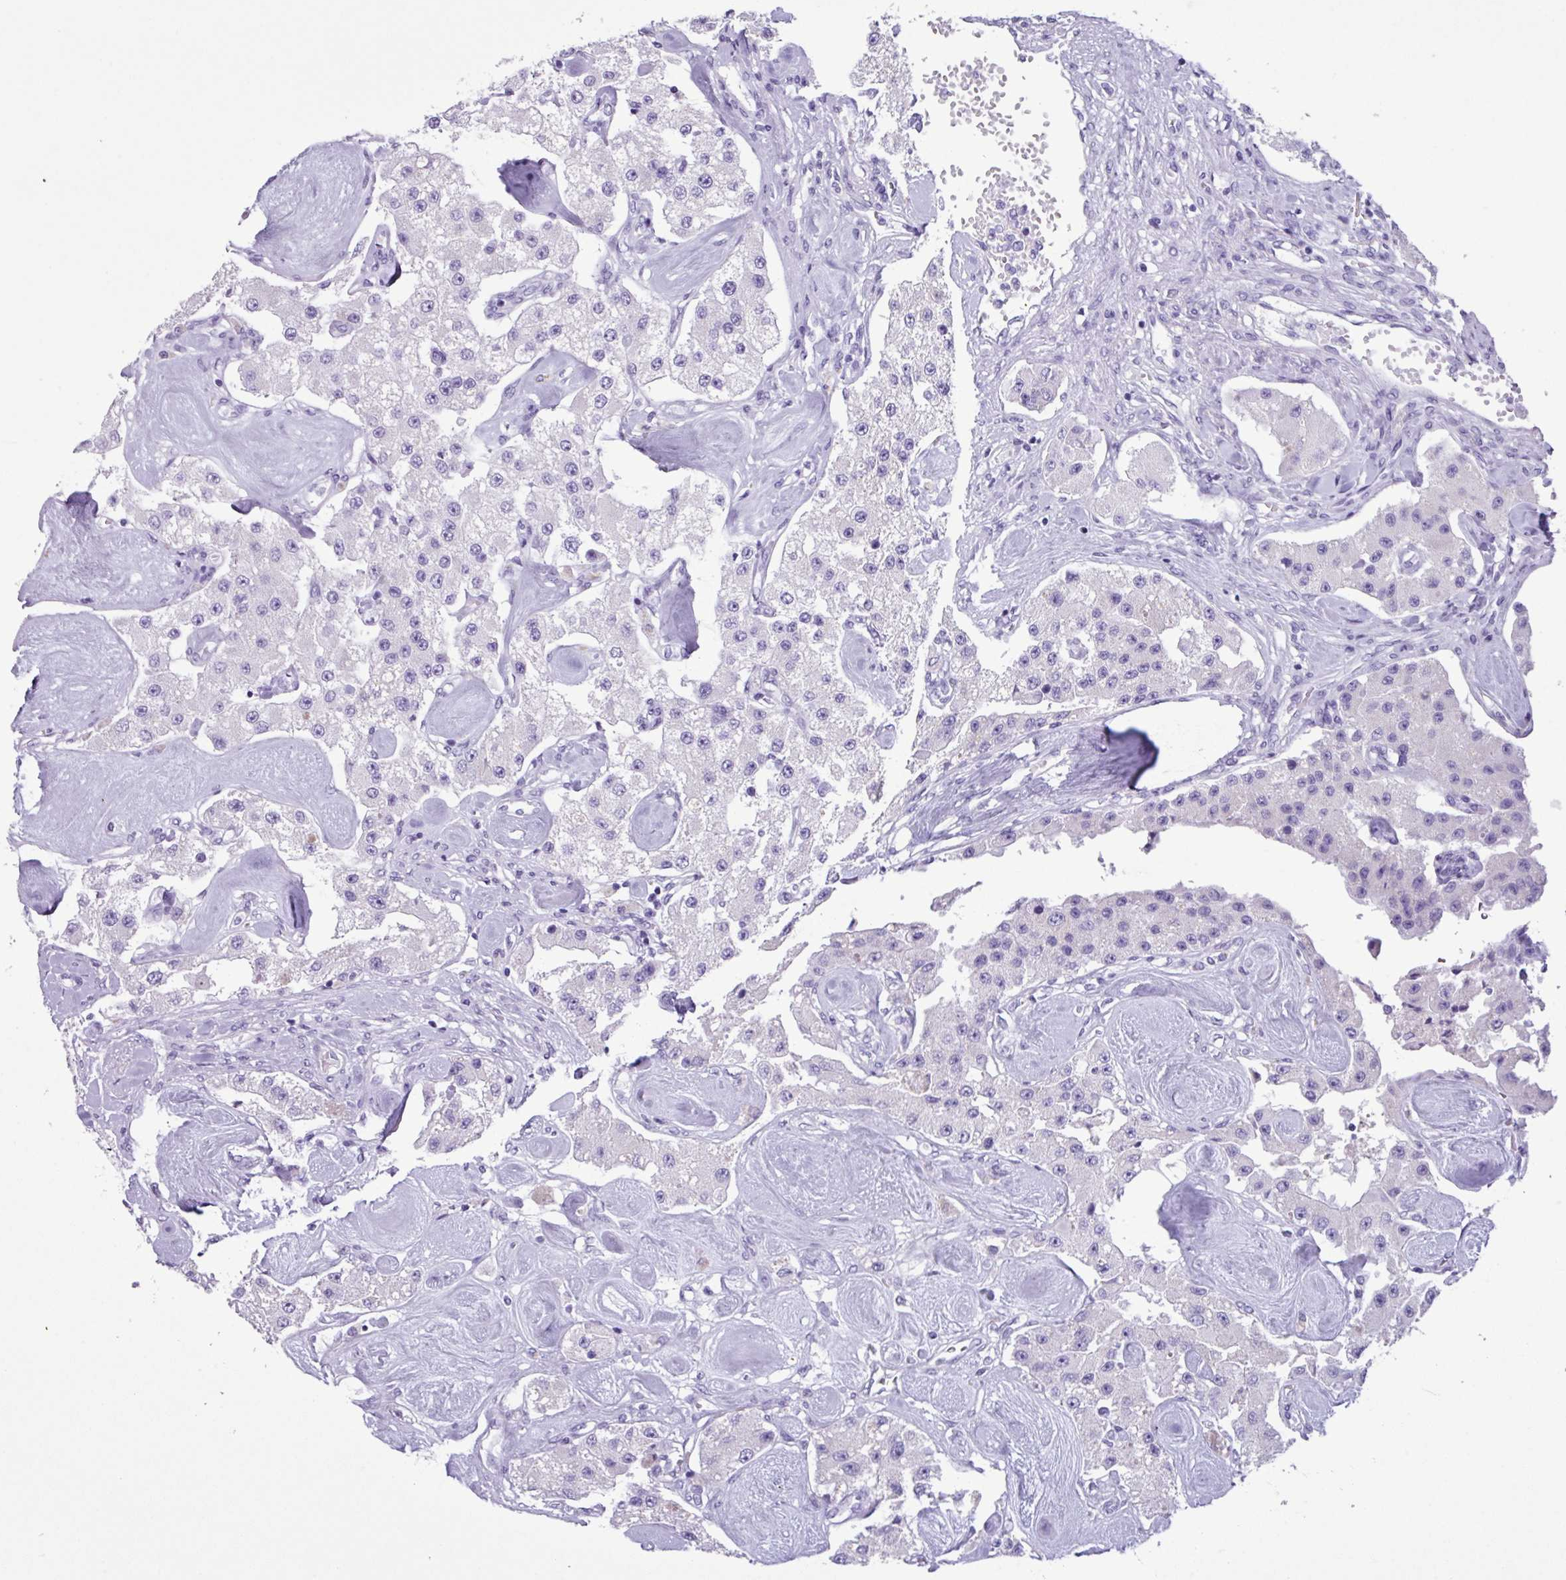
{"staining": {"intensity": "negative", "quantity": "none", "location": "none"}, "tissue": "carcinoid", "cell_type": "Tumor cells", "image_type": "cancer", "snomed": [{"axis": "morphology", "description": "Carcinoid, malignant, NOS"}, {"axis": "topography", "description": "Pancreas"}], "caption": "Immunohistochemical staining of human carcinoid reveals no significant expression in tumor cells. (Stains: DAB immunohistochemistry with hematoxylin counter stain, Microscopy: brightfield microscopy at high magnification).", "gene": "AGO3", "patient": {"sex": "male", "age": 41}}